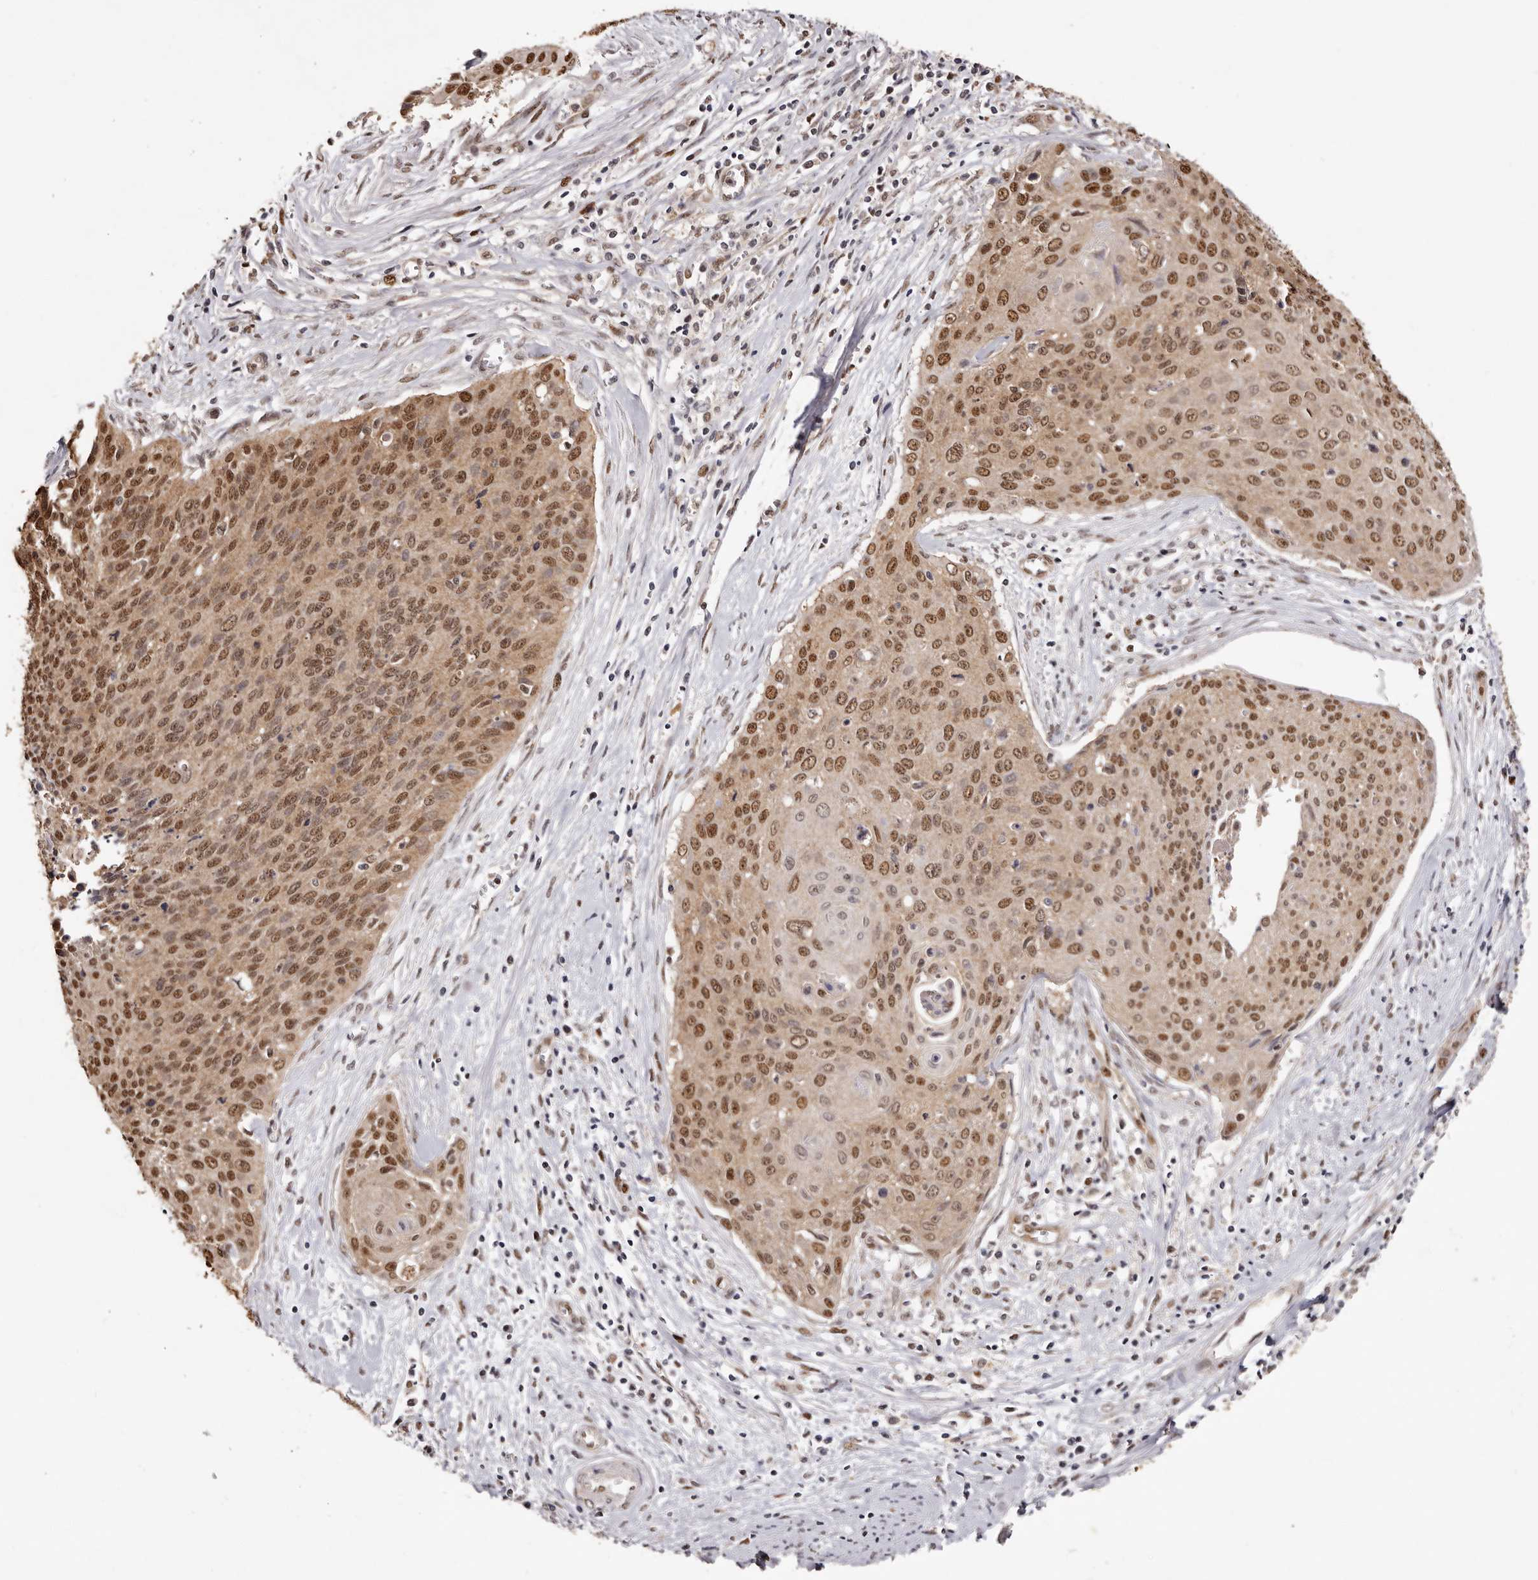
{"staining": {"intensity": "moderate", "quantity": ">75%", "location": "cytoplasmic/membranous,nuclear"}, "tissue": "cervical cancer", "cell_type": "Tumor cells", "image_type": "cancer", "snomed": [{"axis": "morphology", "description": "Squamous cell carcinoma, NOS"}, {"axis": "topography", "description": "Cervix"}], "caption": "Immunohistochemistry (DAB (3,3'-diaminobenzidine)) staining of human cervical cancer (squamous cell carcinoma) exhibits moderate cytoplasmic/membranous and nuclear protein staining in approximately >75% of tumor cells. (IHC, brightfield microscopy, high magnification).", "gene": "NOTCH1", "patient": {"sex": "female", "age": 55}}